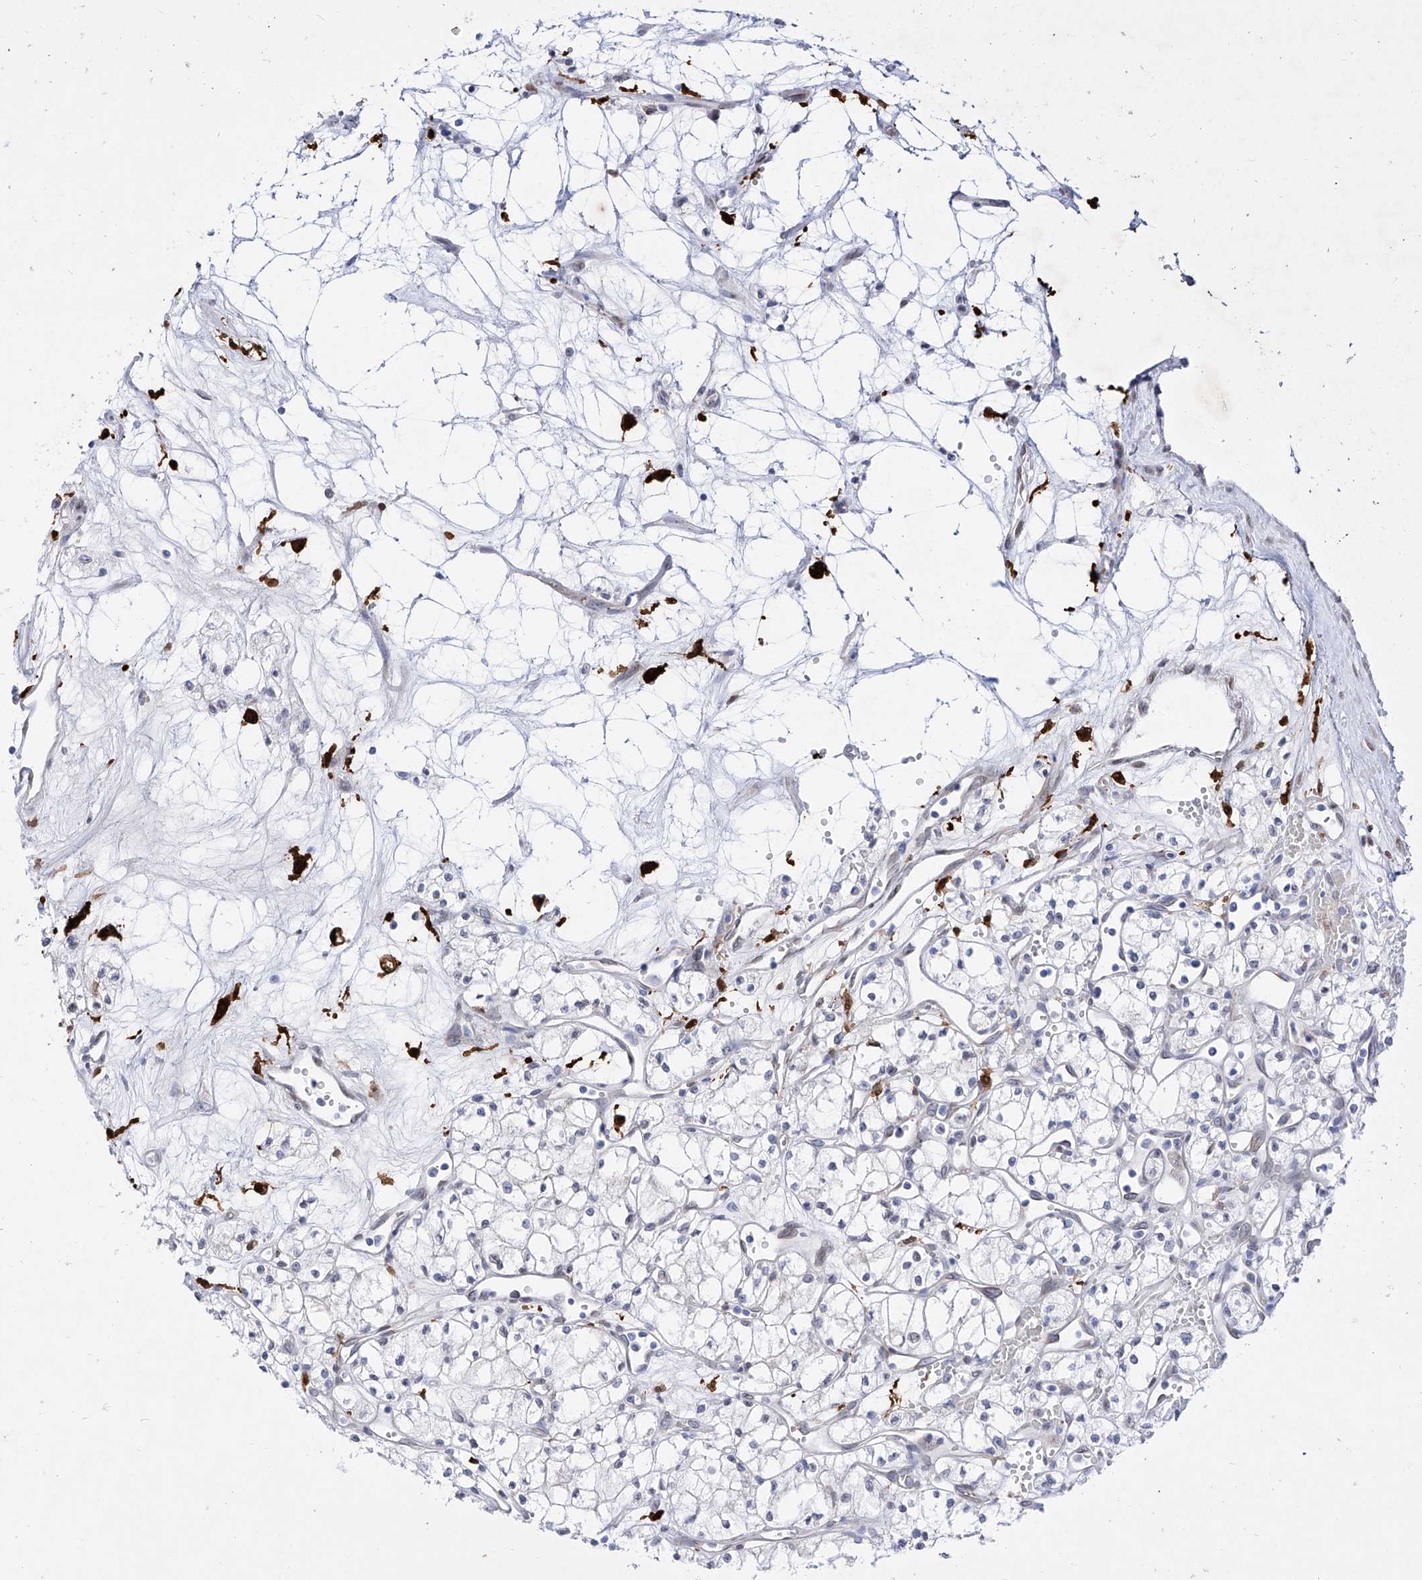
{"staining": {"intensity": "negative", "quantity": "none", "location": "none"}, "tissue": "renal cancer", "cell_type": "Tumor cells", "image_type": "cancer", "snomed": [{"axis": "morphology", "description": "Adenocarcinoma, NOS"}, {"axis": "topography", "description": "Kidney"}], "caption": "This image is of renal adenocarcinoma stained with IHC to label a protein in brown with the nuclei are counter-stained blue. There is no positivity in tumor cells.", "gene": "LCLAT1", "patient": {"sex": "male", "age": 59}}